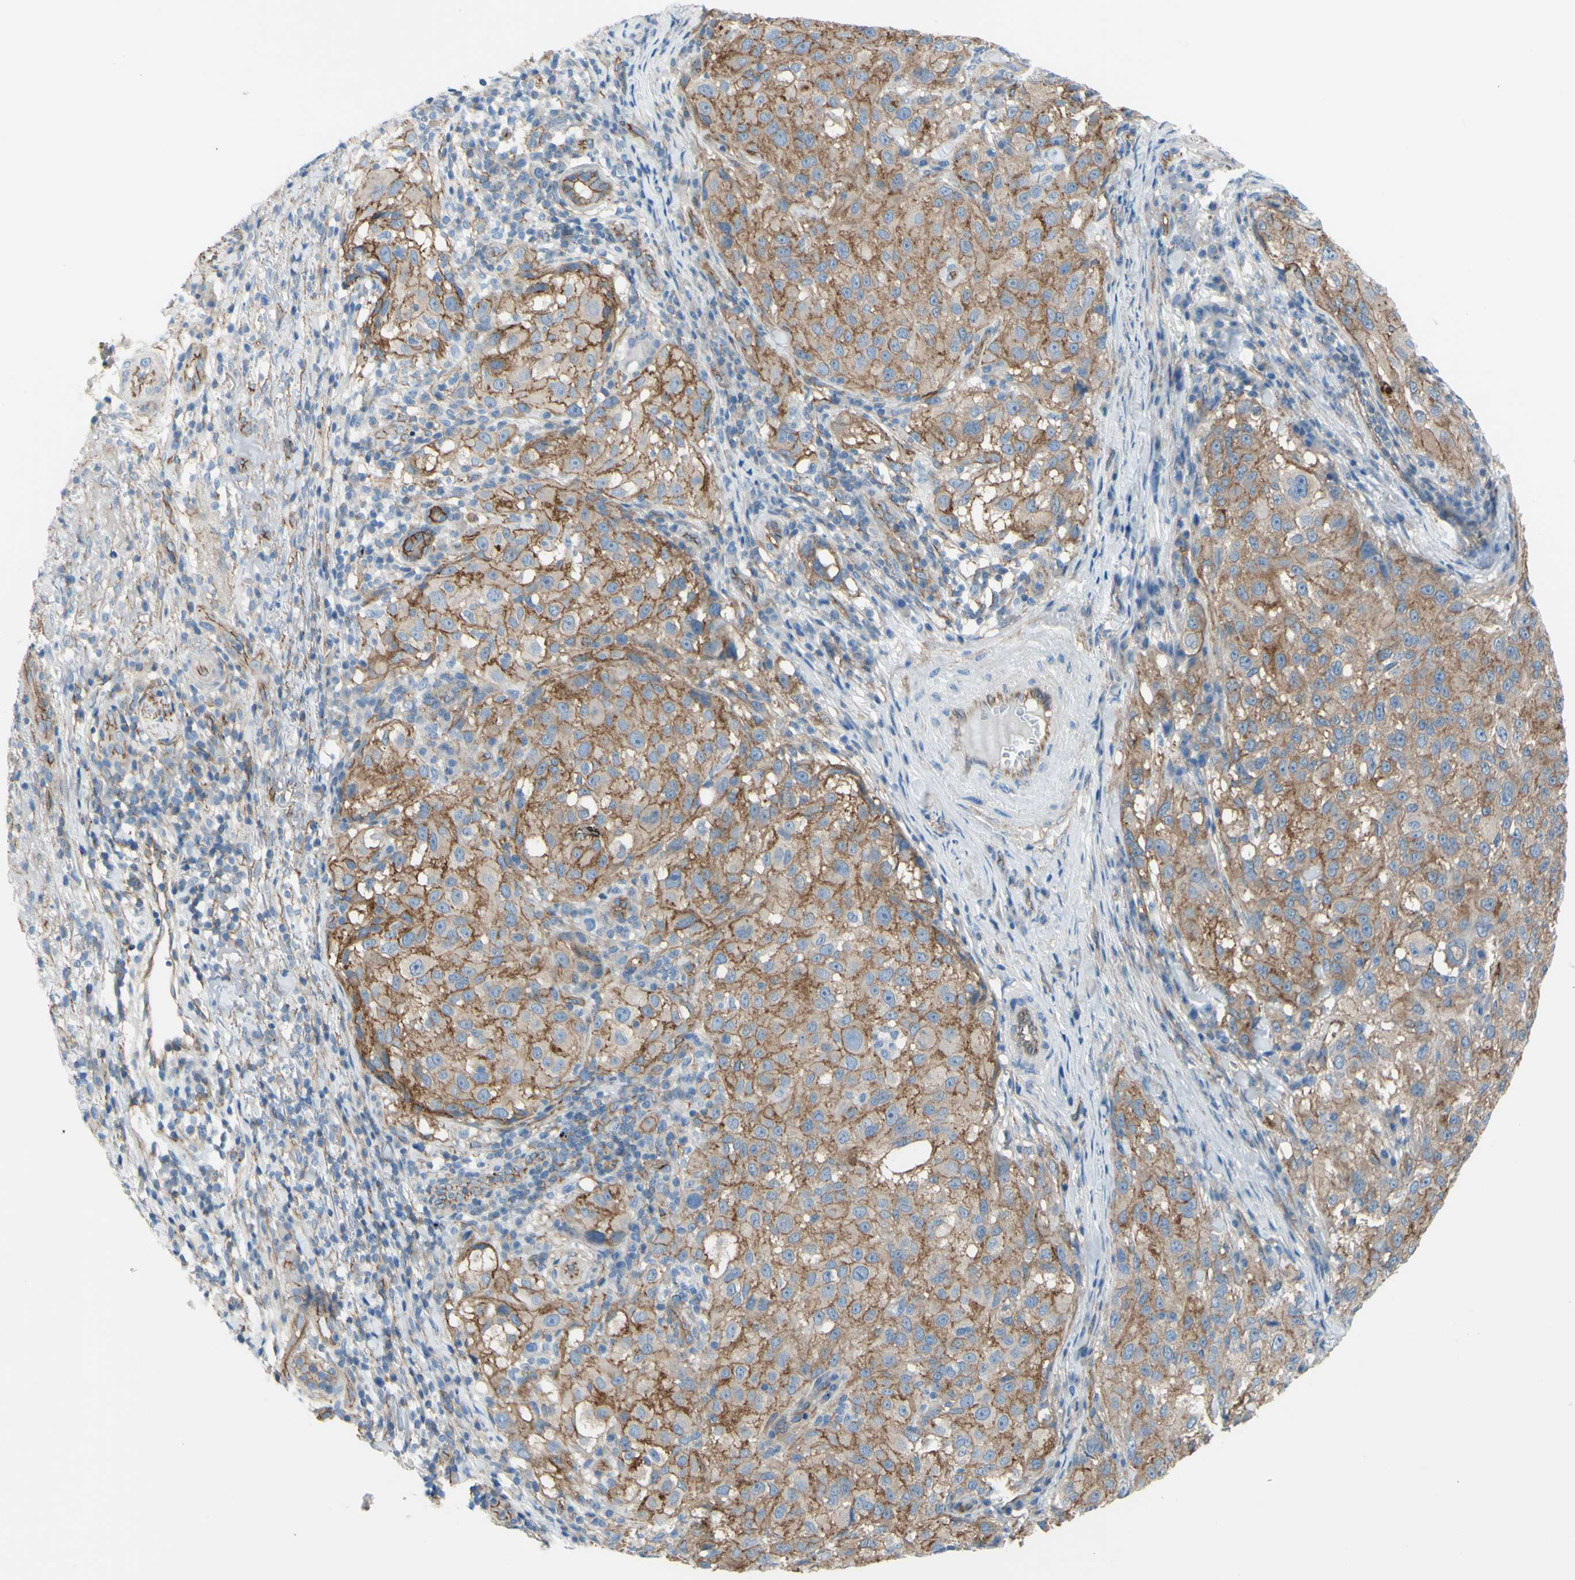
{"staining": {"intensity": "moderate", "quantity": ">75%", "location": "cytoplasmic/membranous"}, "tissue": "melanoma", "cell_type": "Tumor cells", "image_type": "cancer", "snomed": [{"axis": "morphology", "description": "Necrosis, NOS"}, {"axis": "morphology", "description": "Malignant melanoma, NOS"}, {"axis": "topography", "description": "Skin"}], "caption": "High-magnification brightfield microscopy of melanoma stained with DAB (brown) and counterstained with hematoxylin (blue). tumor cells exhibit moderate cytoplasmic/membranous expression is identified in approximately>75% of cells. The staining was performed using DAB (3,3'-diaminobenzidine), with brown indicating positive protein expression. Nuclei are stained blue with hematoxylin.", "gene": "TPBG", "patient": {"sex": "female", "age": 87}}